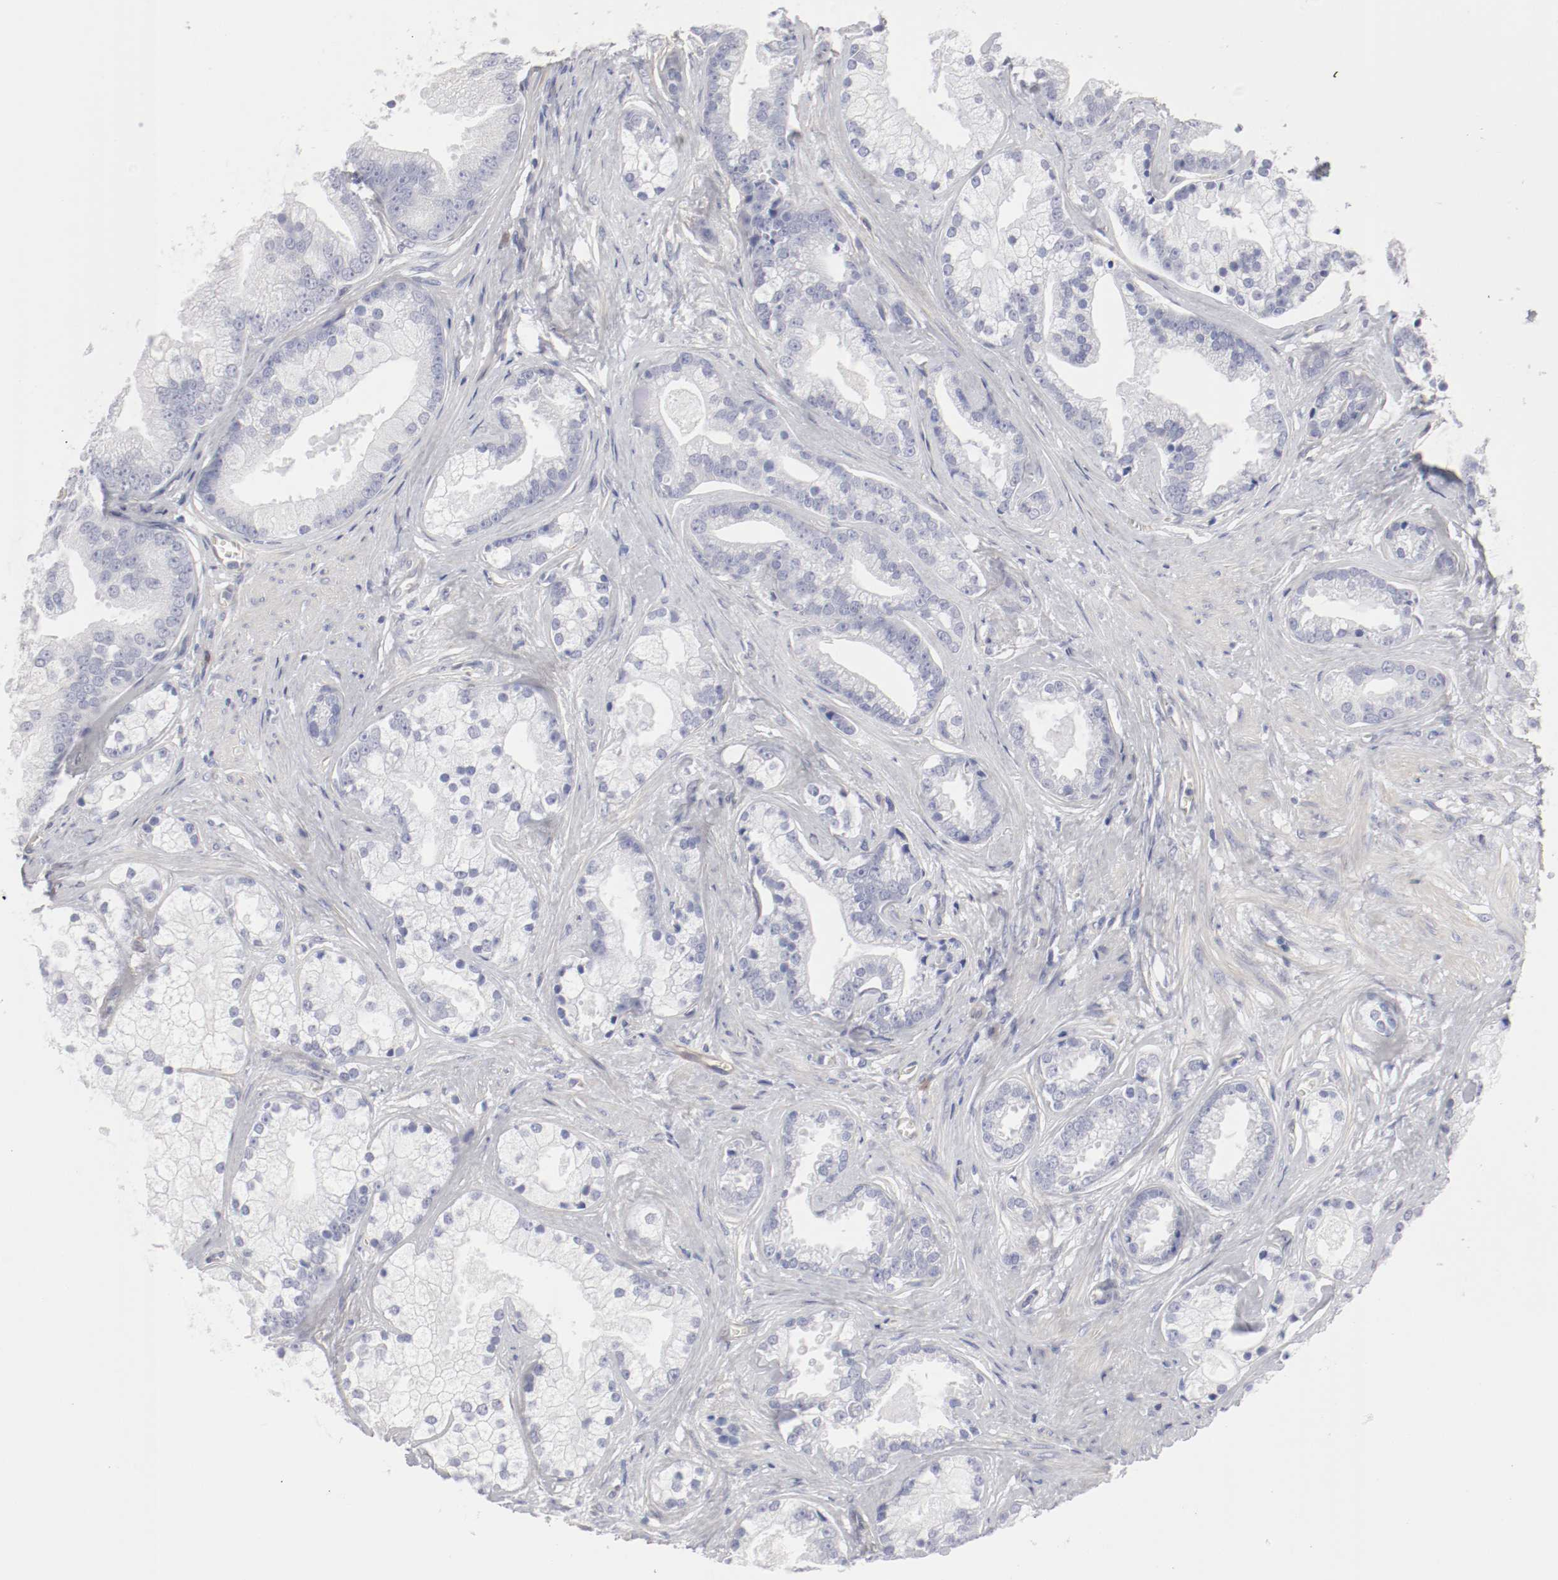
{"staining": {"intensity": "negative", "quantity": "none", "location": "none"}, "tissue": "prostate cancer", "cell_type": "Tumor cells", "image_type": "cancer", "snomed": [{"axis": "morphology", "description": "Adenocarcinoma, Low grade"}, {"axis": "topography", "description": "Prostate"}], "caption": "This micrograph is of prostate adenocarcinoma (low-grade) stained with IHC to label a protein in brown with the nuclei are counter-stained blue. There is no expression in tumor cells.", "gene": "LAX1", "patient": {"sex": "male", "age": 58}}